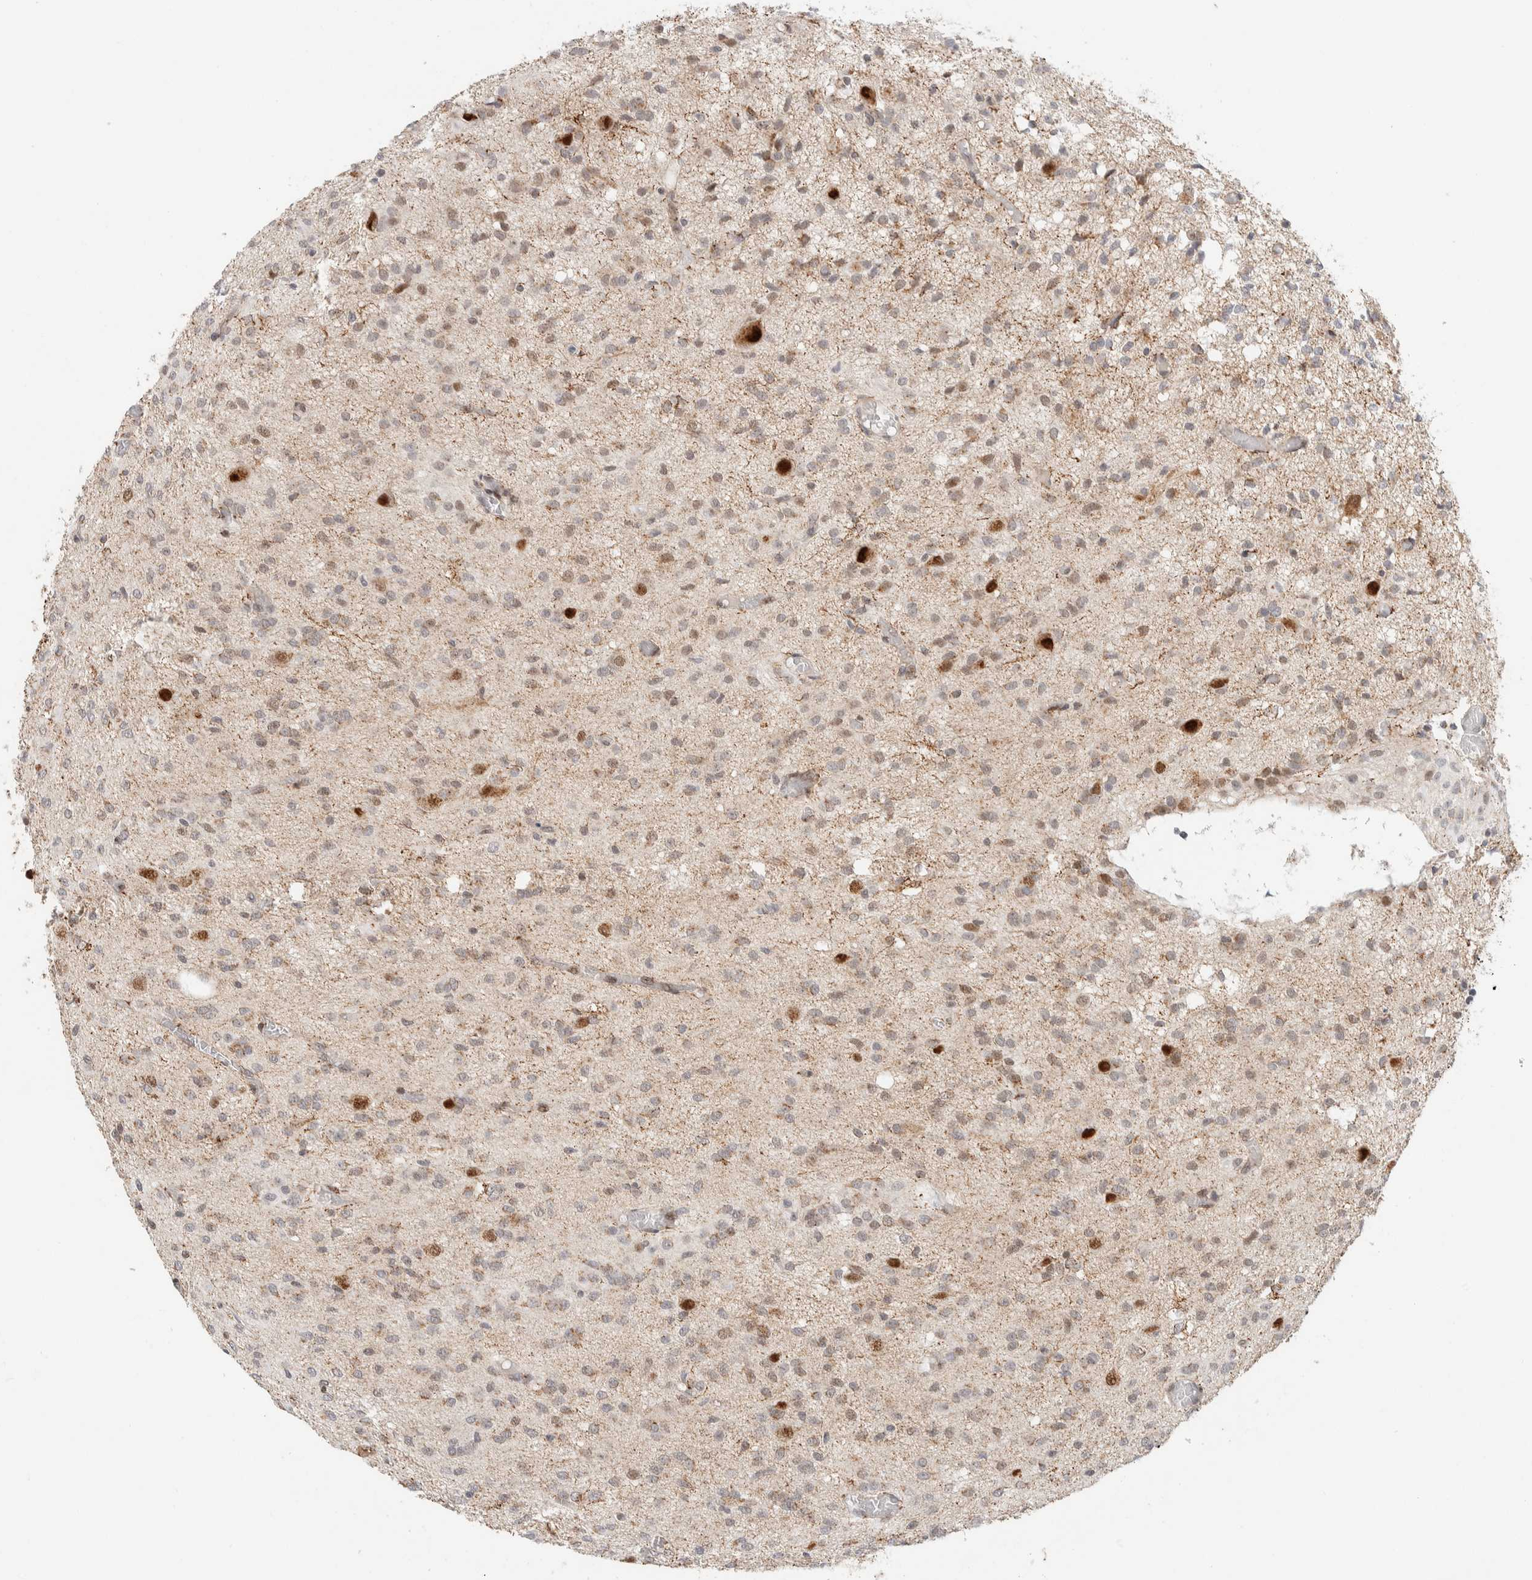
{"staining": {"intensity": "weak", "quantity": "25%-75%", "location": "cytoplasmic/membranous,nuclear"}, "tissue": "glioma", "cell_type": "Tumor cells", "image_type": "cancer", "snomed": [{"axis": "morphology", "description": "Glioma, malignant, High grade"}, {"axis": "topography", "description": "Brain"}], "caption": "Glioma tissue reveals weak cytoplasmic/membranous and nuclear staining in about 25%-75% of tumor cells, visualized by immunohistochemistry. The protein is shown in brown color, while the nuclei are stained blue.", "gene": "TSPAN32", "patient": {"sex": "female", "age": 59}}